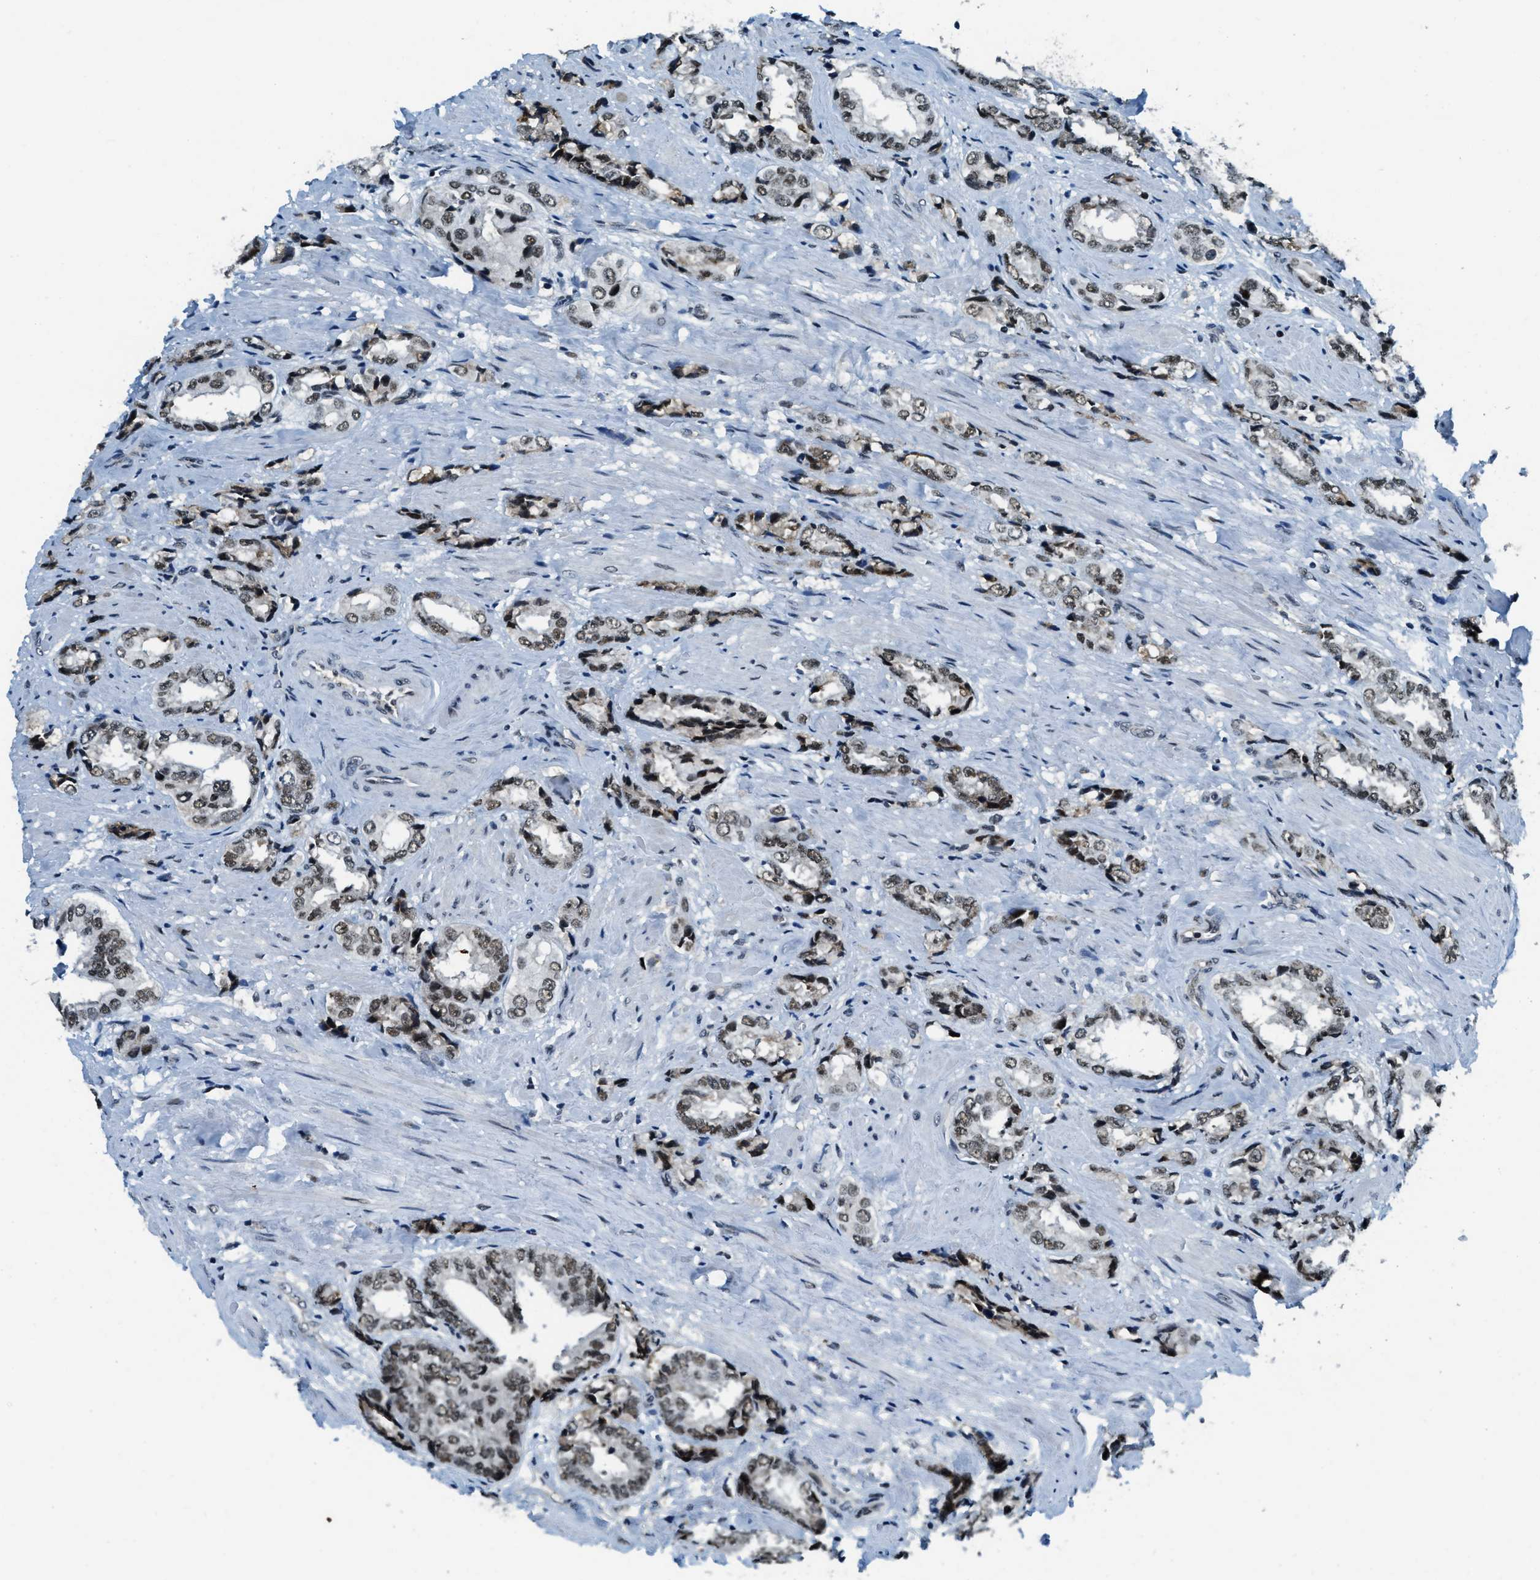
{"staining": {"intensity": "moderate", "quantity": ">75%", "location": "nuclear"}, "tissue": "prostate cancer", "cell_type": "Tumor cells", "image_type": "cancer", "snomed": [{"axis": "morphology", "description": "Adenocarcinoma, High grade"}, {"axis": "topography", "description": "Prostate"}], "caption": "The photomicrograph displays a brown stain indicating the presence of a protein in the nuclear of tumor cells in high-grade adenocarcinoma (prostate). The protein of interest is shown in brown color, while the nuclei are stained blue.", "gene": "KLF6", "patient": {"sex": "male", "age": 61}}